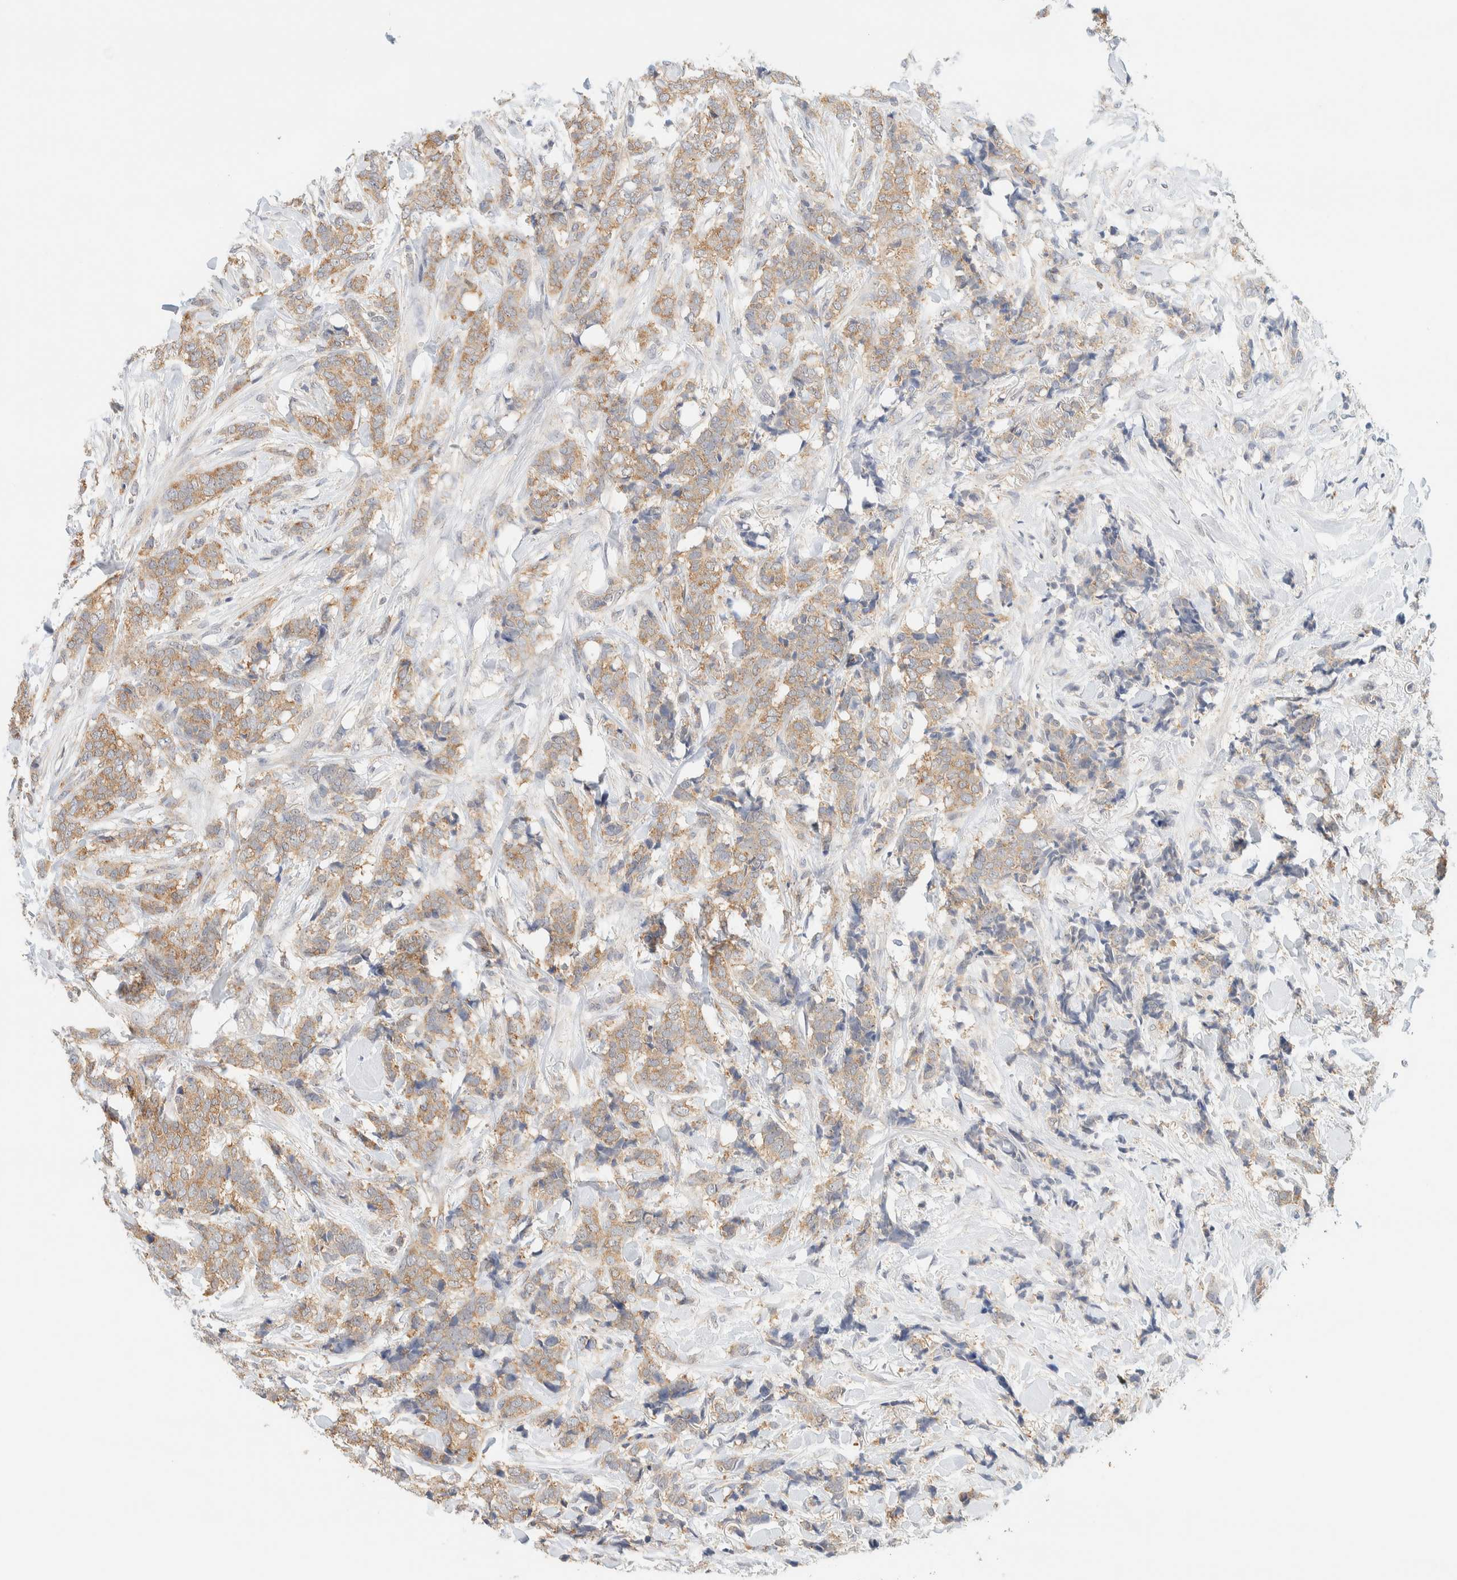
{"staining": {"intensity": "moderate", "quantity": ">75%", "location": "cytoplasmic/membranous"}, "tissue": "breast cancer", "cell_type": "Tumor cells", "image_type": "cancer", "snomed": [{"axis": "morphology", "description": "Lobular carcinoma"}, {"axis": "topography", "description": "Skin"}, {"axis": "topography", "description": "Breast"}], "caption": "Breast cancer stained with DAB (3,3'-diaminobenzidine) immunohistochemistry exhibits medium levels of moderate cytoplasmic/membranous expression in approximately >75% of tumor cells. The staining was performed using DAB (3,3'-diaminobenzidine) to visualize the protein expression in brown, while the nuclei were stained in blue with hematoxylin (Magnification: 20x).", "gene": "TBC1D8B", "patient": {"sex": "female", "age": 46}}